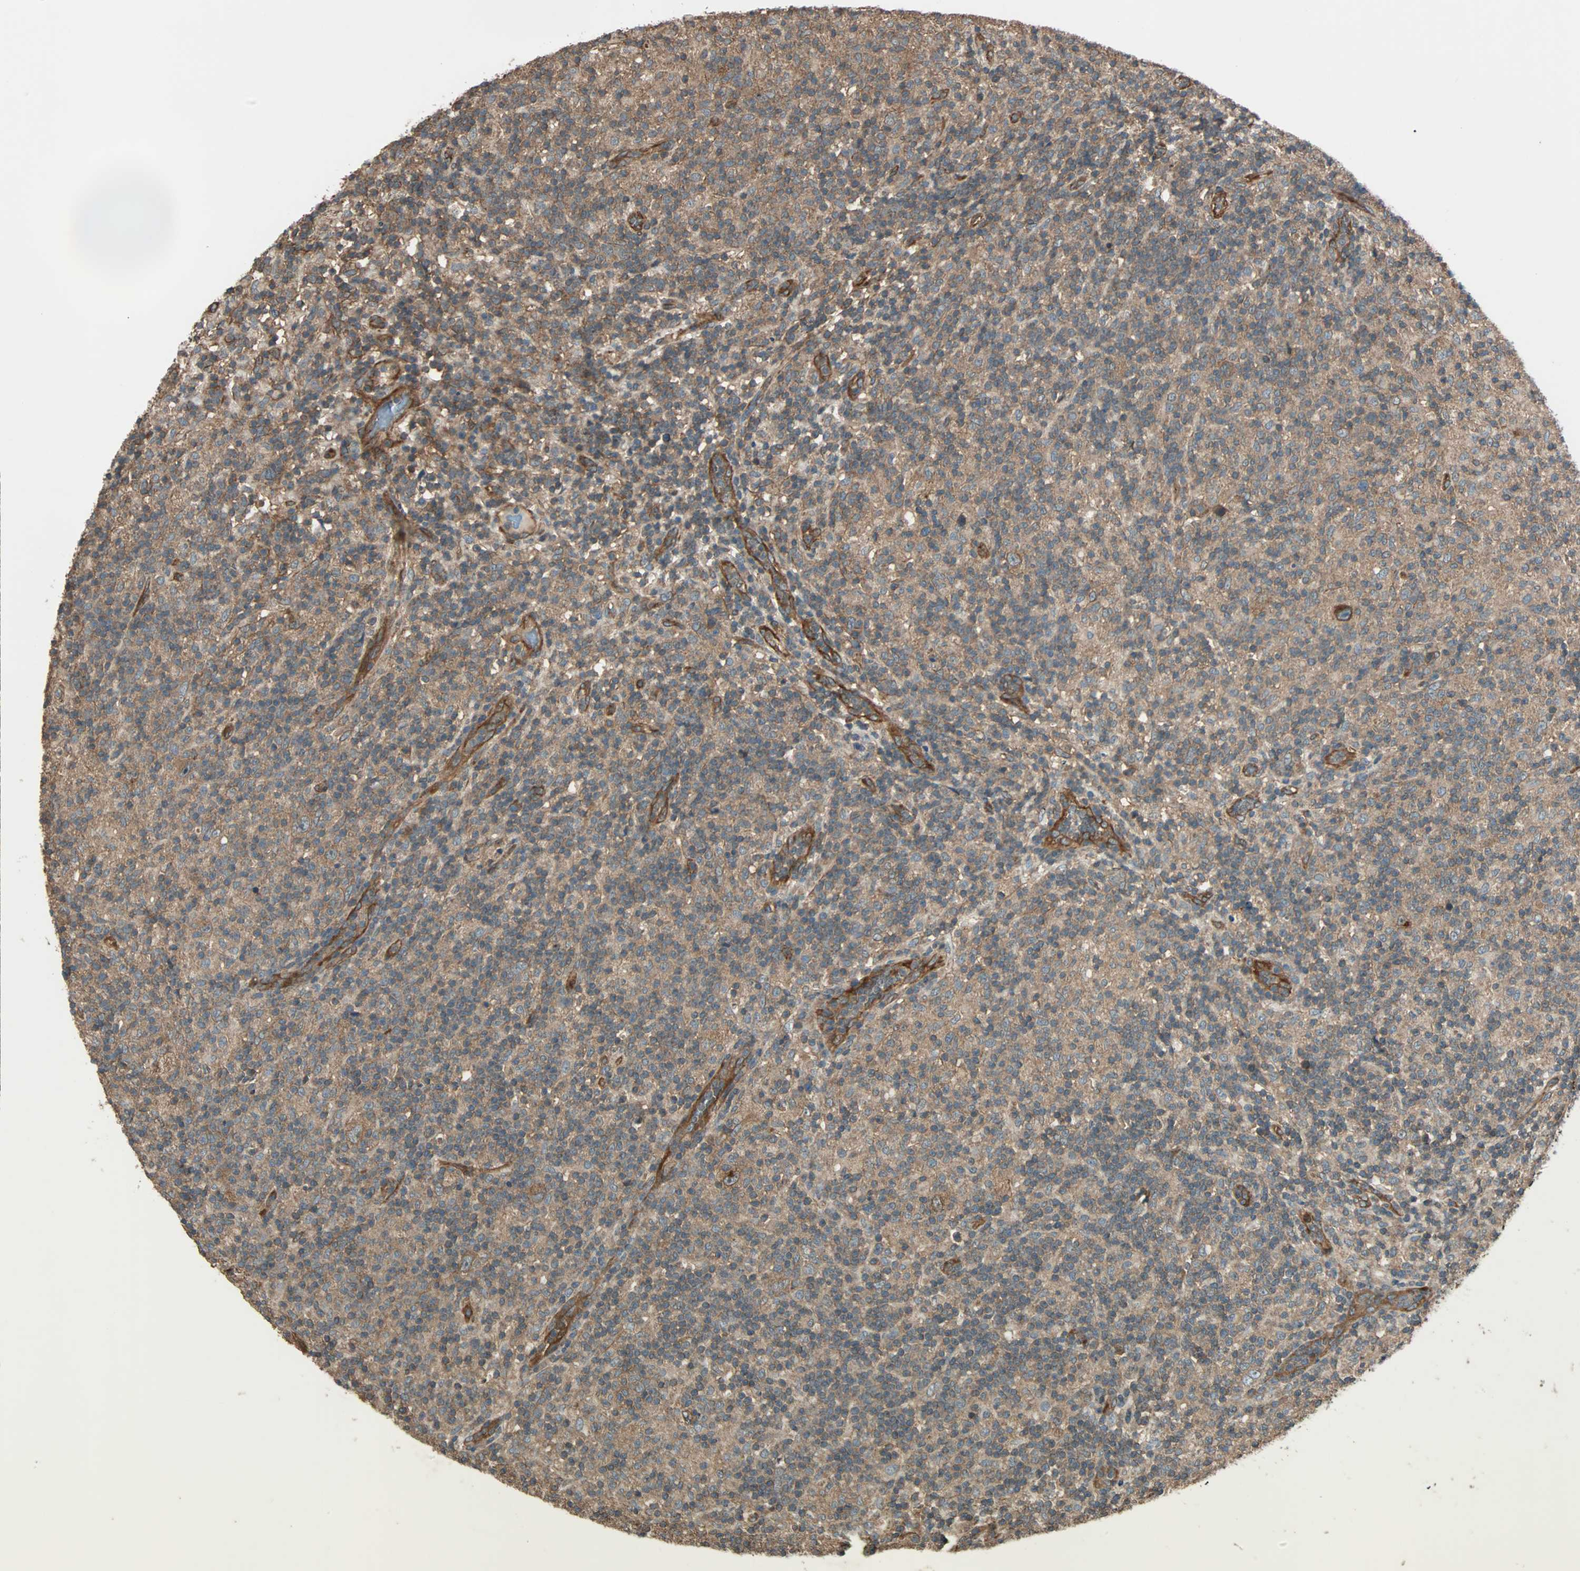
{"staining": {"intensity": "strong", "quantity": ">75%", "location": "cytoplasmic/membranous"}, "tissue": "lymphoma", "cell_type": "Tumor cells", "image_type": "cancer", "snomed": [{"axis": "morphology", "description": "Hodgkin's disease, NOS"}, {"axis": "topography", "description": "Lymph node"}], "caption": "Protein expression analysis of human lymphoma reveals strong cytoplasmic/membranous staining in about >75% of tumor cells.", "gene": "GCK", "patient": {"sex": "male", "age": 70}}